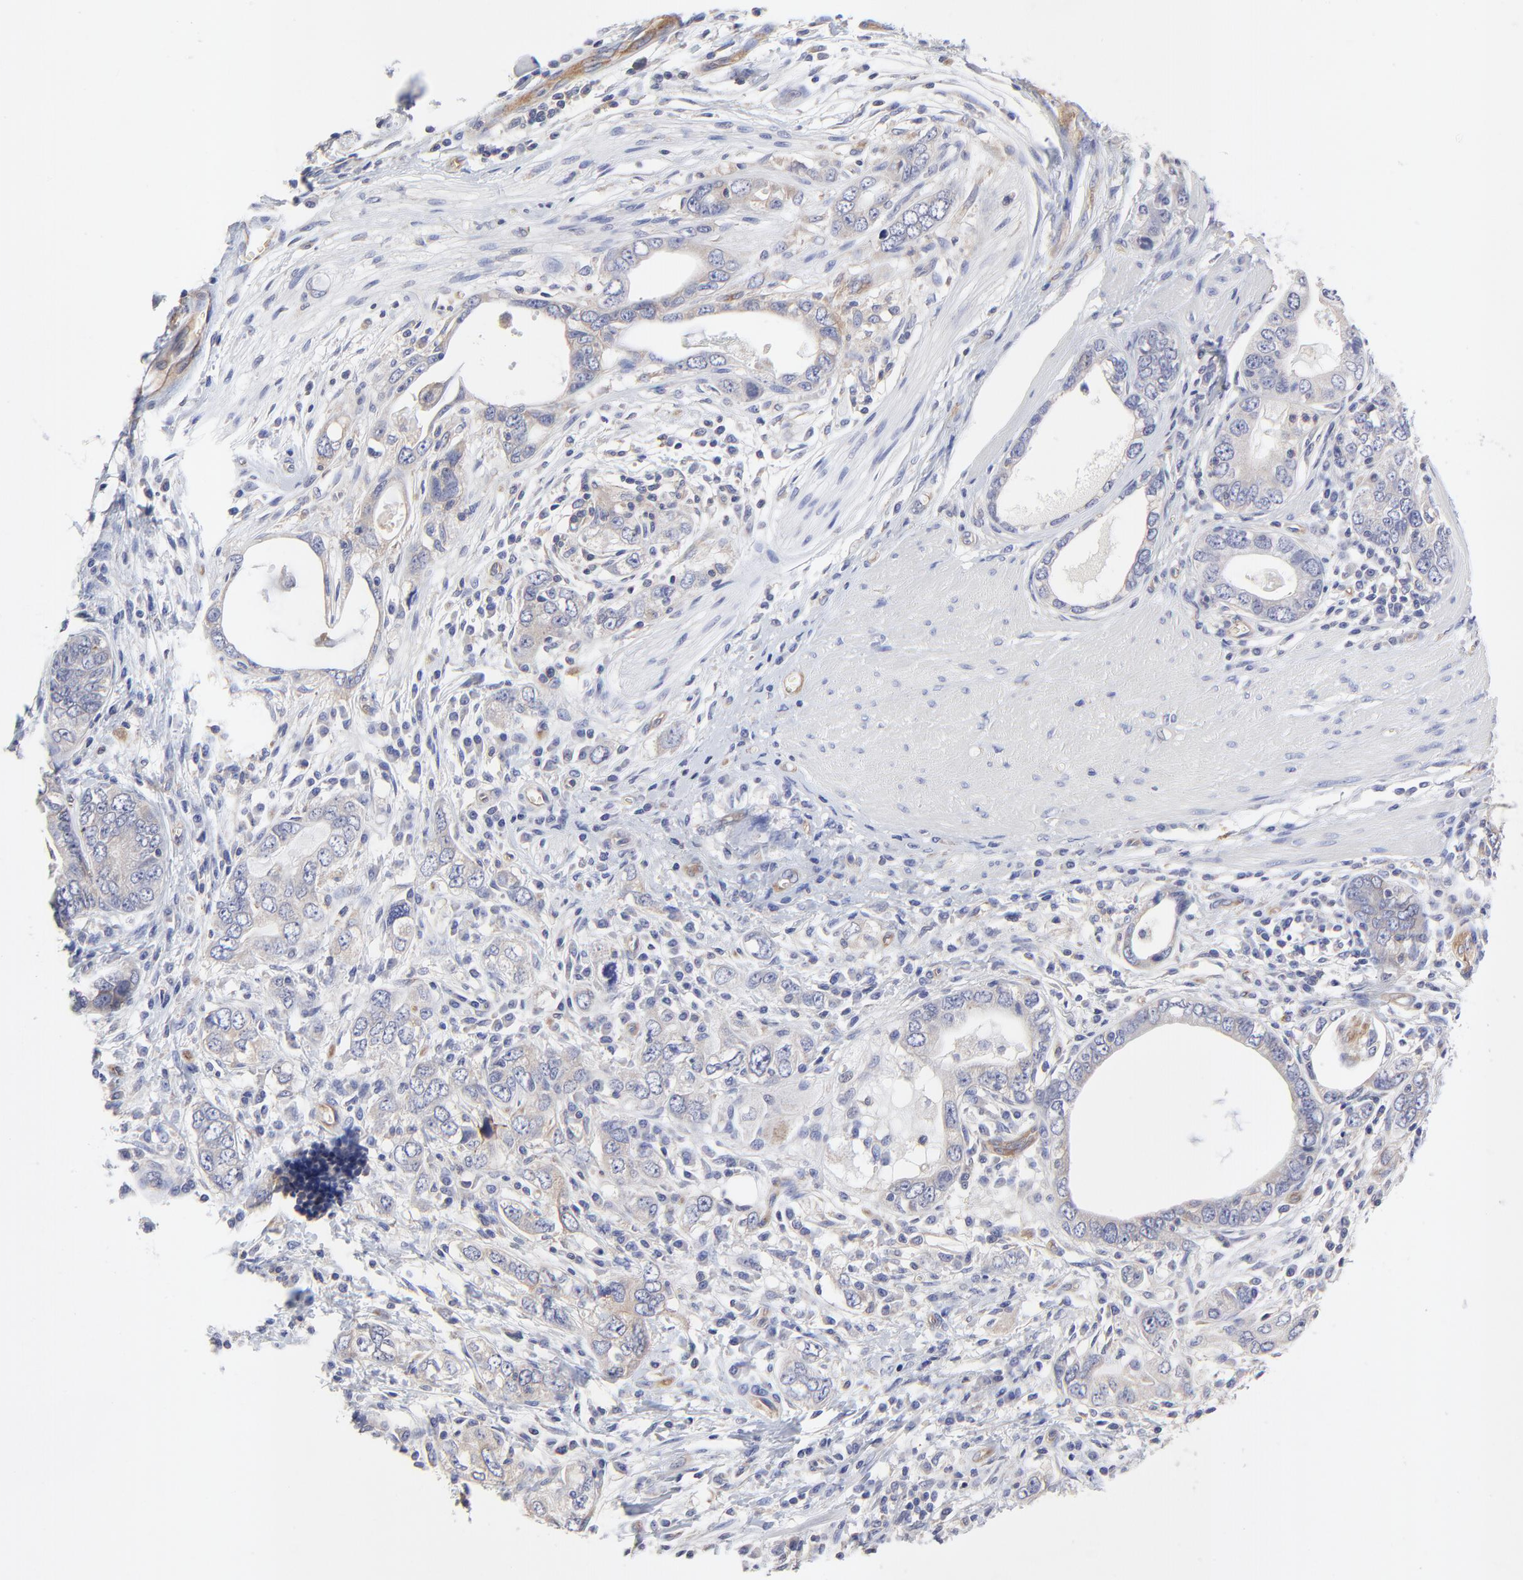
{"staining": {"intensity": "weak", "quantity": "<25%", "location": "cytoplasmic/membranous"}, "tissue": "stomach cancer", "cell_type": "Tumor cells", "image_type": "cancer", "snomed": [{"axis": "morphology", "description": "Adenocarcinoma, NOS"}, {"axis": "topography", "description": "Stomach, lower"}], "caption": "A histopathology image of human adenocarcinoma (stomach) is negative for staining in tumor cells.", "gene": "SULF2", "patient": {"sex": "female", "age": 93}}